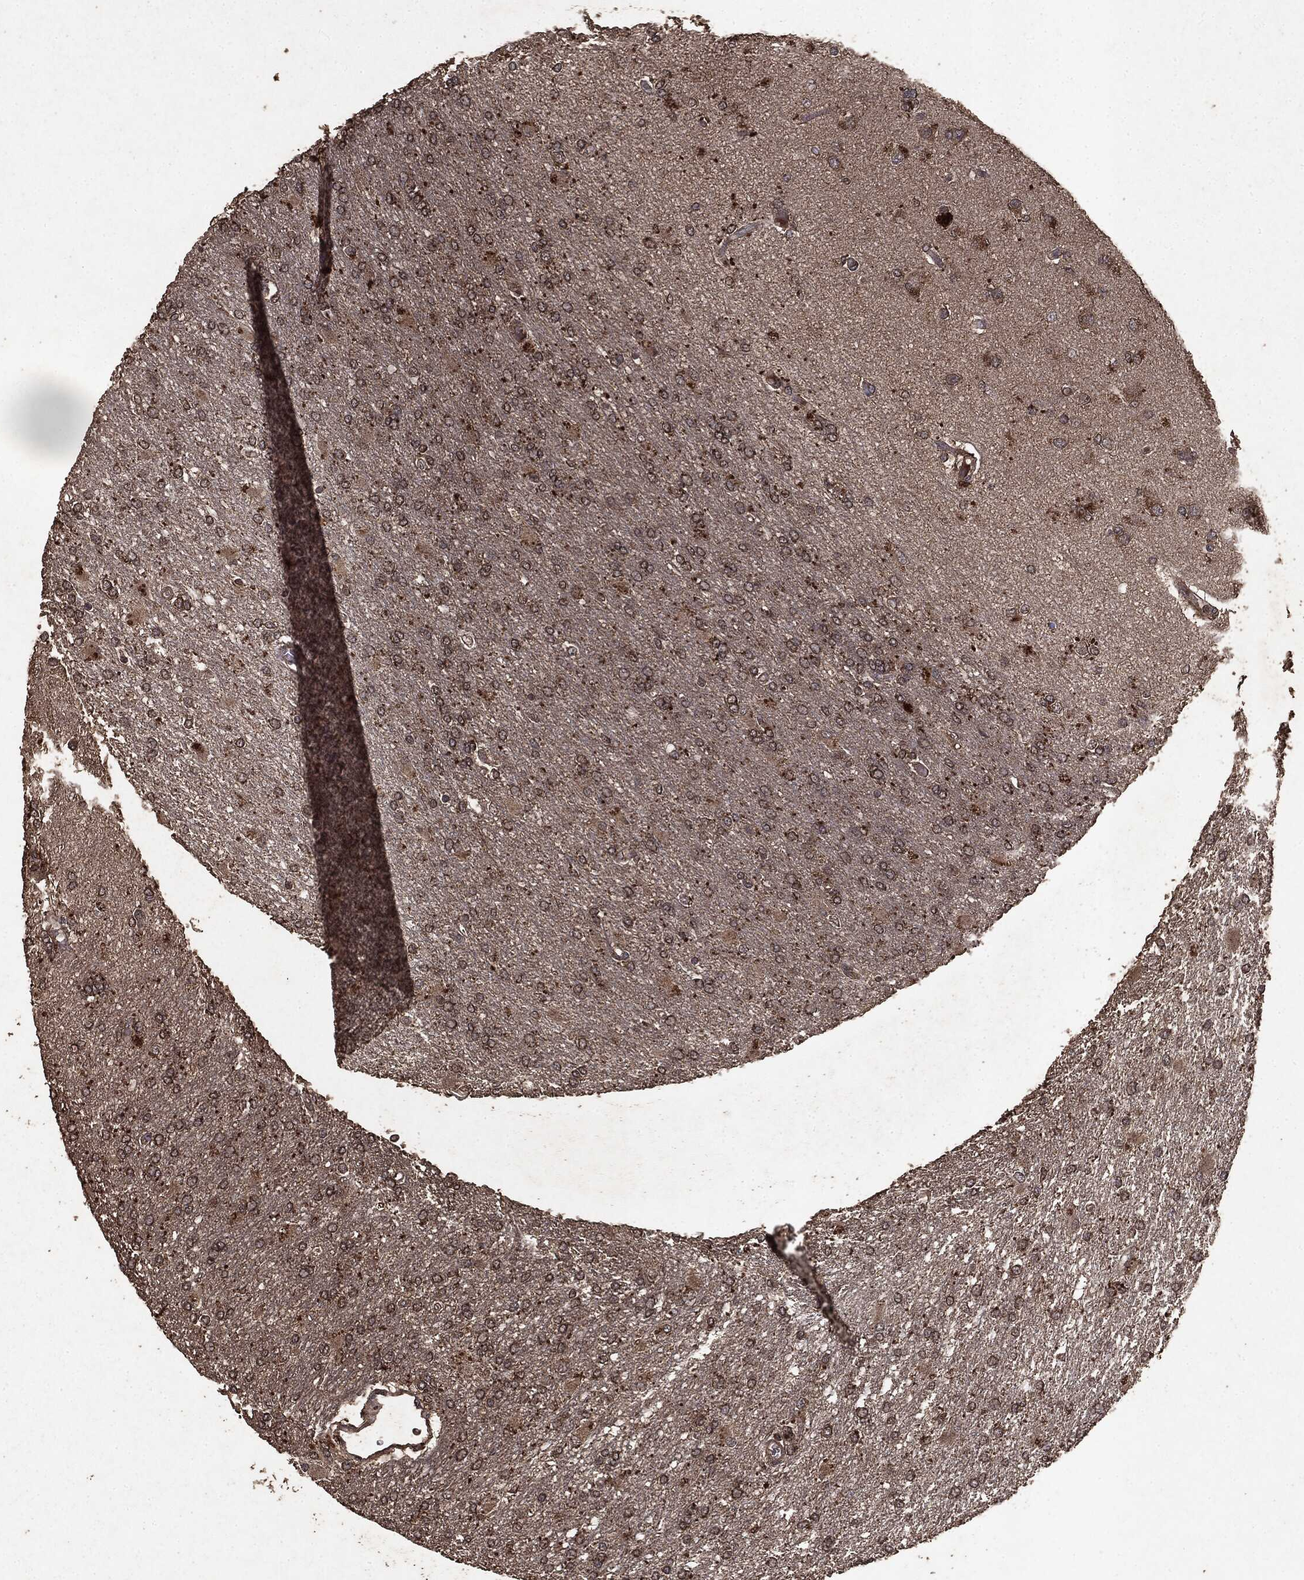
{"staining": {"intensity": "weak", "quantity": "25%-75%", "location": "cytoplasmic/membranous"}, "tissue": "glioma", "cell_type": "Tumor cells", "image_type": "cancer", "snomed": [{"axis": "morphology", "description": "Glioma, malignant, High grade"}, {"axis": "topography", "description": "Cerebral cortex"}], "caption": "Human high-grade glioma (malignant) stained with a brown dye shows weak cytoplasmic/membranous positive staining in about 25%-75% of tumor cells.", "gene": "NME1", "patient": {"sex": "male", "age": 79}}